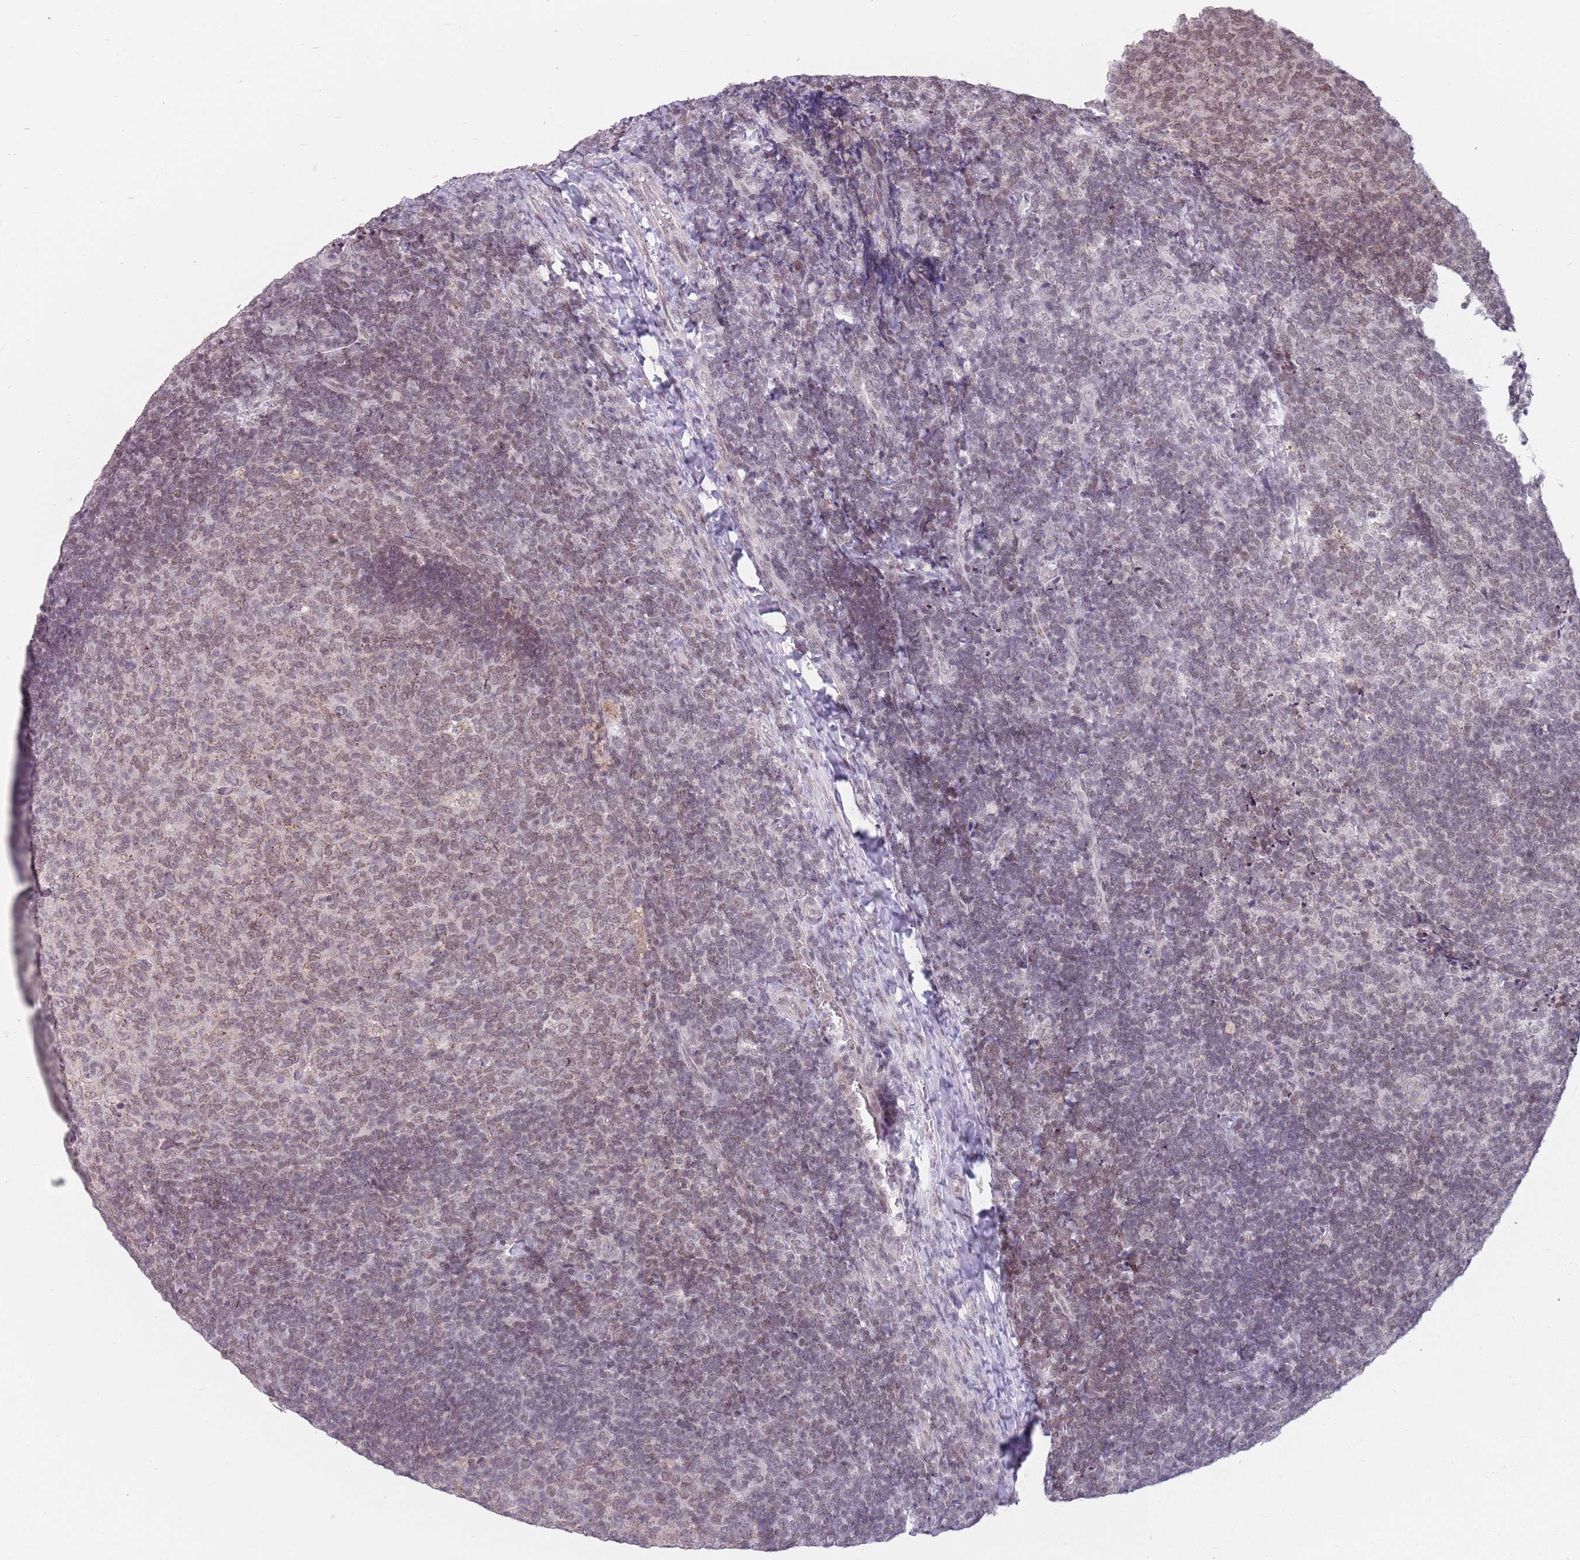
{"staining": {"intensity": "weak", "quantity": "25%-75%", "location": "nuclear"}, "tissue": "tonsil", "cell_type": "Germinal center cells", "image_type": "normal", "snomed": [{"axis": "morphology", "description": "Normal tissue, NOS"}, {"axis": "topography", "description": "Tonsil"}], "caption": "IHC of normal human tonsil reveals low levels of weak nuclear expression in about 25%-75% of germinal center cells.", "gene": "ZNF574", "patient": {"sex": "female", "age": 10}}